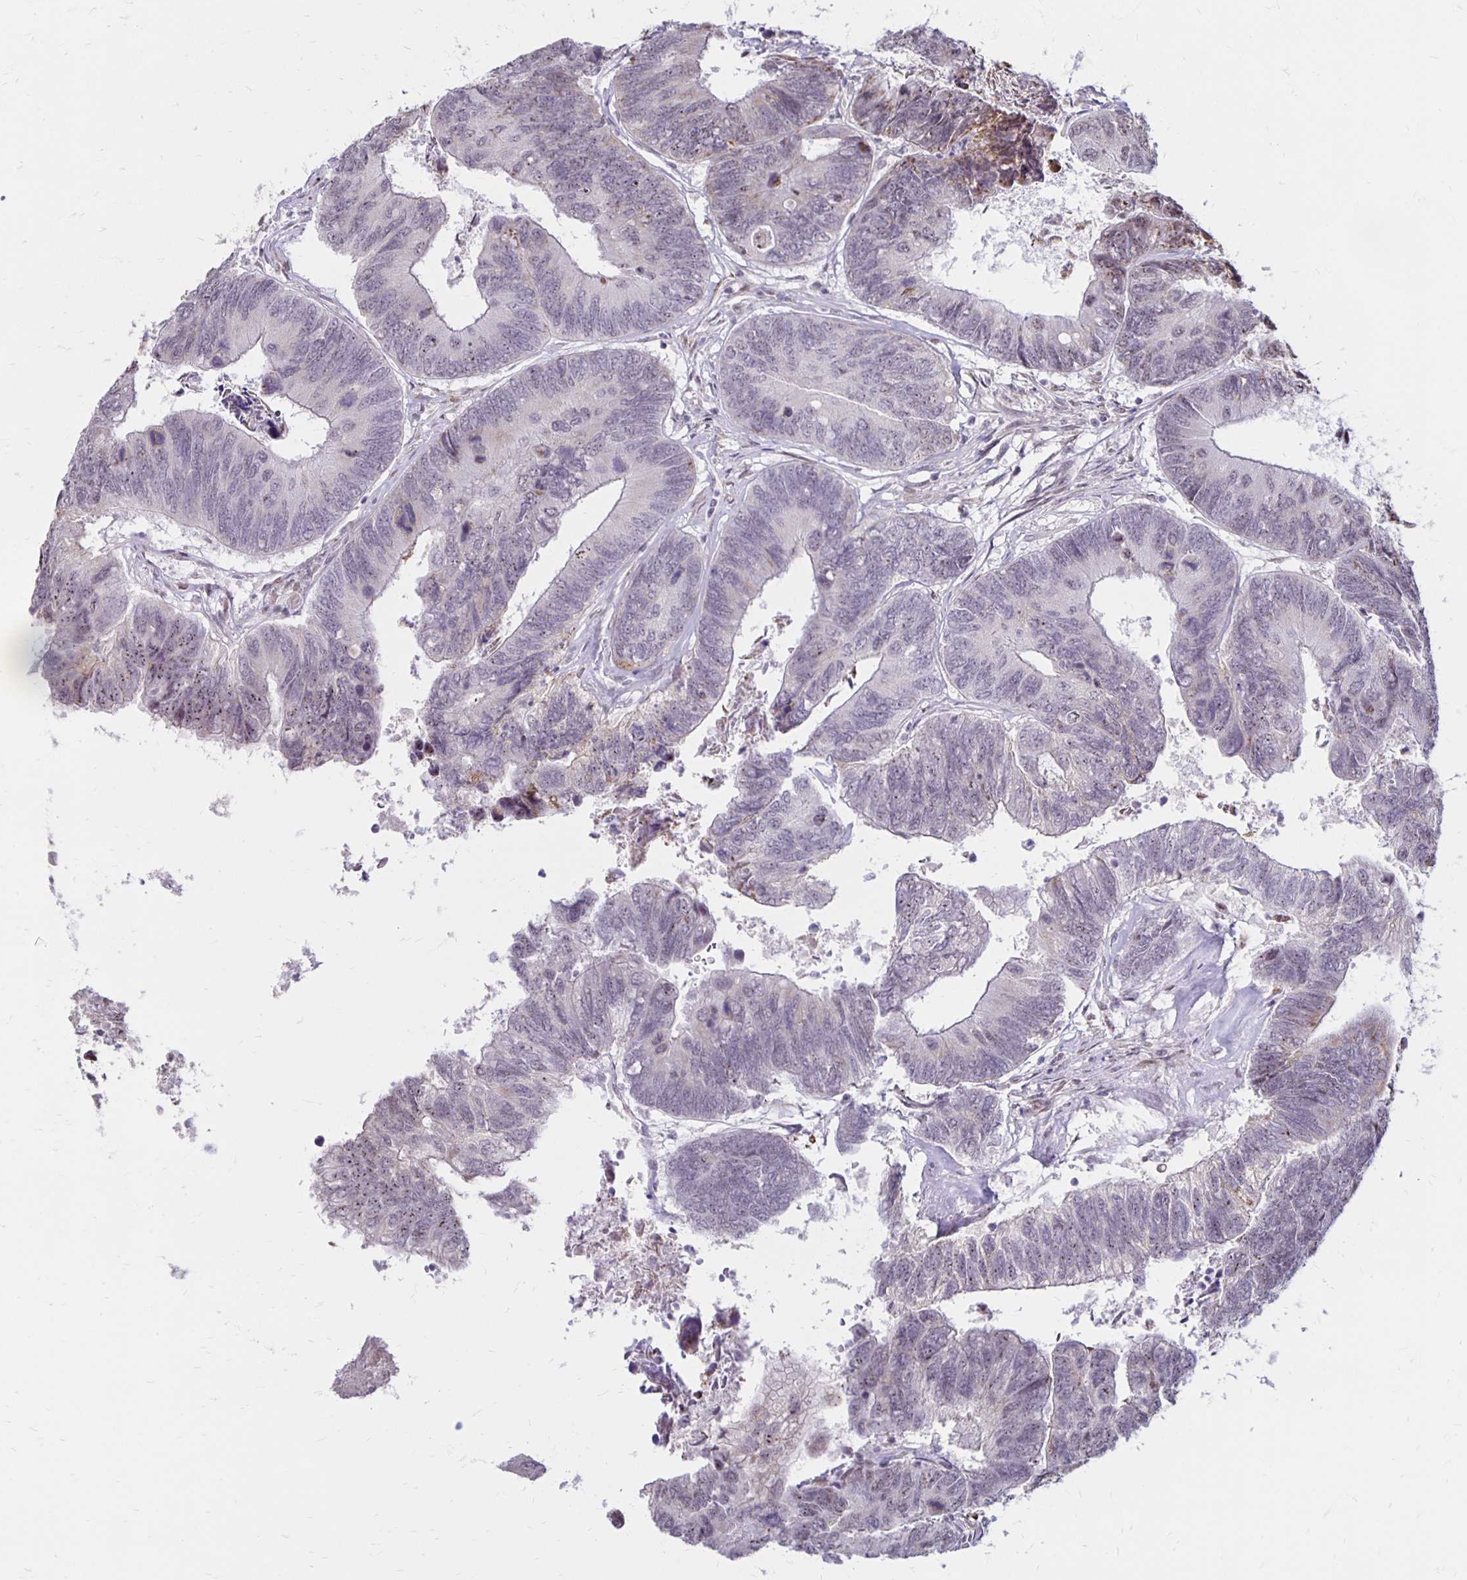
{"staining": {"intensity": "negative", "quantity": "none", "location": "none"}, "tissue": "colorectal cancer", "cell_type": "Tumor cells", "image_type": "cancer", "snomed": [{"axis": "morphology", "description": "Adenocarcinoma, NOS"}, {"axis": "topography", "description": "Colon"}], "caption": "There is no significant expression in tumor cells of adenocarcinoma (colorectal).", "gene": "DAGLA", "patient": {"sex": "female", "age": 67}}